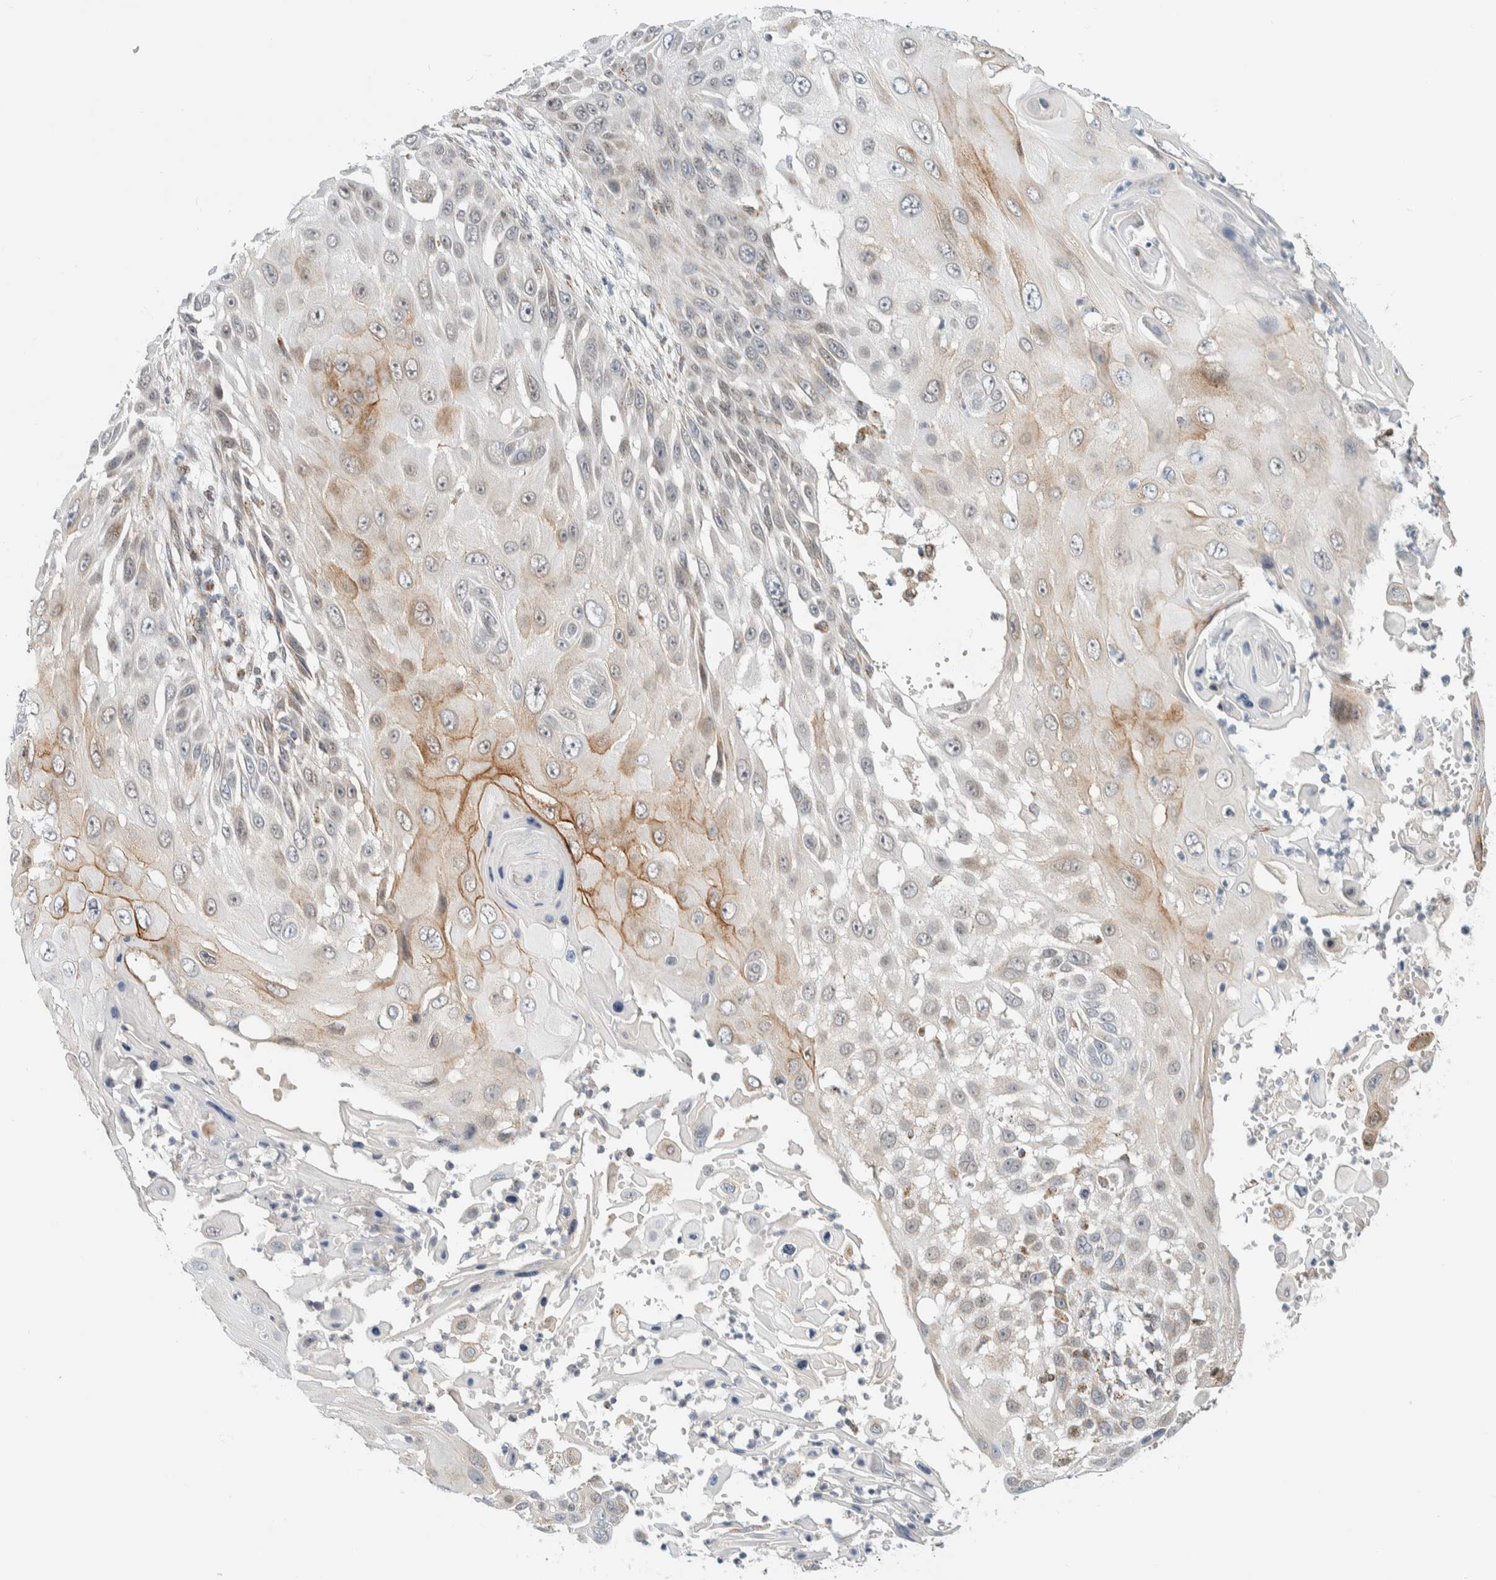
{"staining": {"intensity": "moderate", "quantity": "<25%", "location": "cytoplasmic/membranous,nuclear"}, "tissue": "skin cancer", "cell_type": "Tumor cells", "image_type": "cancer", "snomed": [{"axis": "morphology", "description": "Squamous cell carcinoma, NOS"}, {"axis": "topography", "description": "Skin"}], "caption": "Tumor cells show low levels of moderate cytoplasmic/membranous and nuclear staining in approximately <25% of cells in human skin cancer. (Stains: DAB in brown, nuclei in blue, Microscopy: brightfield microscopy at high magnification).", "gene": "TSPAN32", "patient": {"sex": "female", "age": 44}}